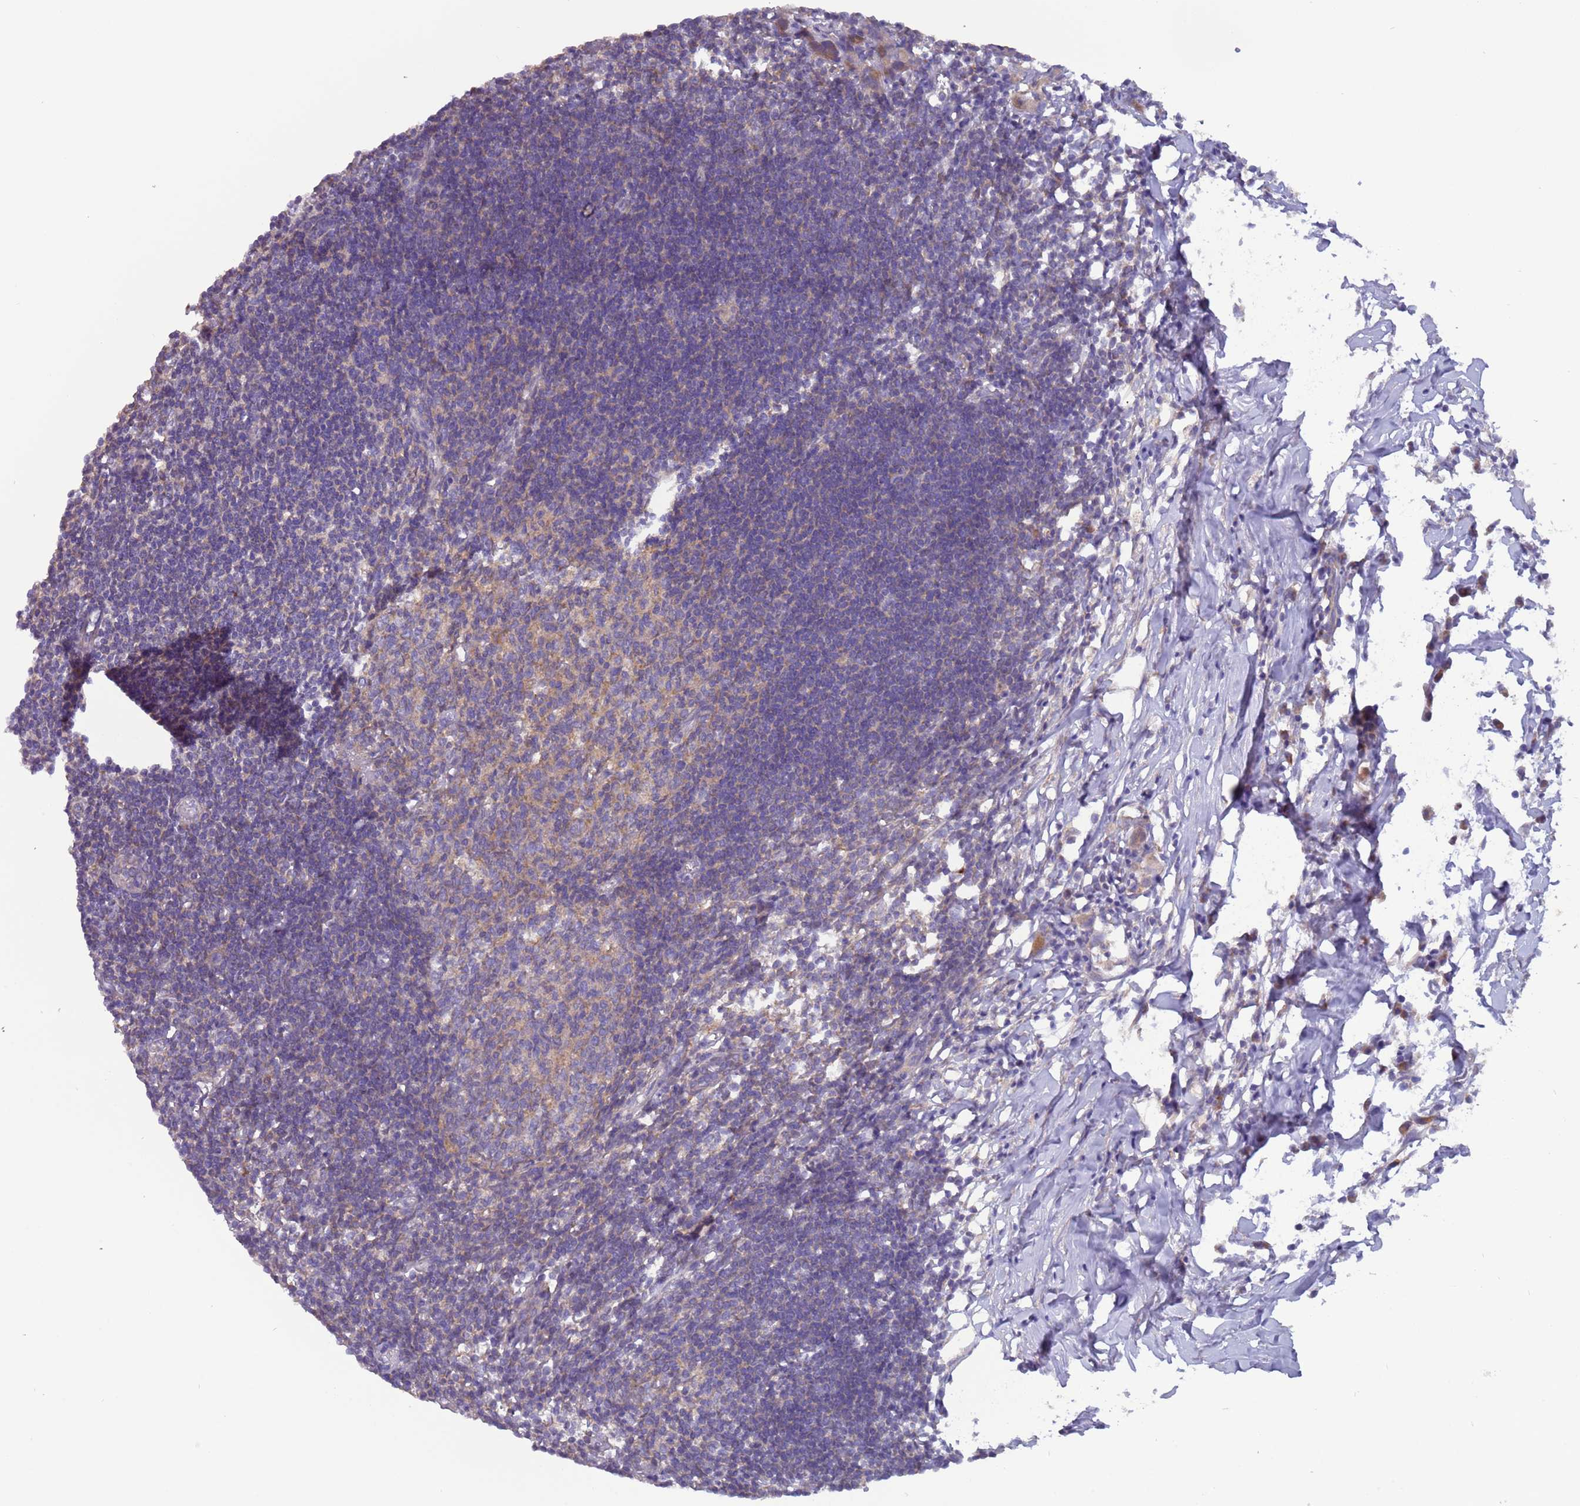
{"staining": {"intensity": "weak", "quantity": "25%-75%", "location": "cytoplasmic/membranous"}, "tissue": "lymph node", "cell_type": "Germinal center cells", "image_type": "normal", "snomed": [{"axis": "morphology", "description": "Normal tissue, NOS"}, {"axis": "morphology", "description": "Malignant melanoma, Metastatic site"}, {"axis": "topography", "description": "Lymph node"}], "caption": "Approximately 25%-75% of germinal center cells in unremarkable human lymph node demonstrate weak cytoplasmic/membranous protein positivity as visualized by brown immunohistochemical staining.", "gene": "UQCRQ", "patient": {"sex": "male", "age": 41}}